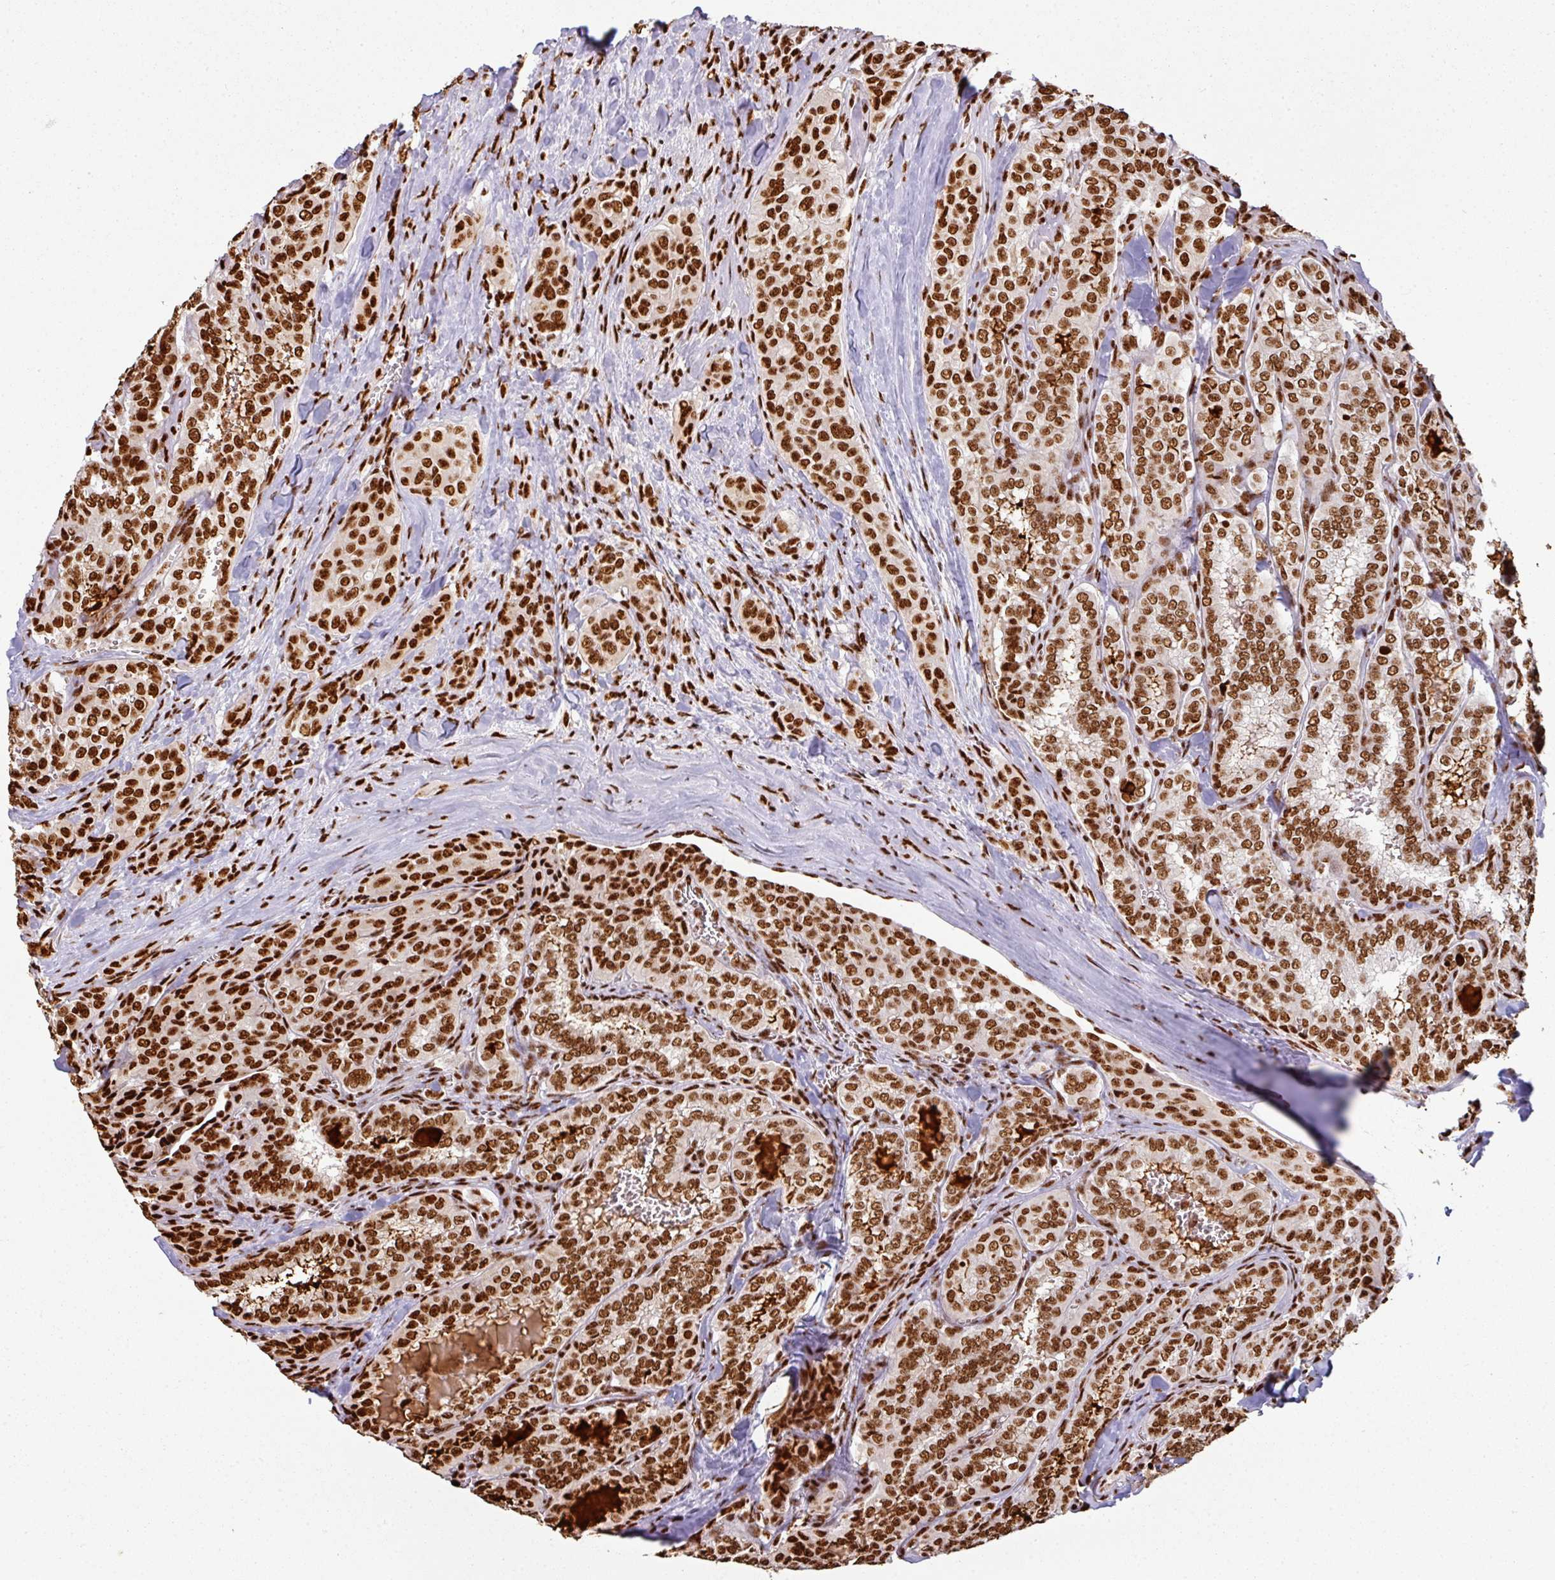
{"staining": {"intensity": "strong", "quantity": ">75%", "location": "nuclear"}, "tissue": "thyroid cancer", "cell_type": "Tumor cells", "image_type": "cancer", "snomed": [{"axis": "morphology", "description": "Papillary adenocarcinoma, NOS"}, {"axis": "topography", "description": "Thyroid gland"}], "caption": "Thyroid cancer stained for a protein (brown) demonstrates strong nuclear positive expression in about >75% of tumor cells.", "gene": "SIK3", "patient": {"sex": "female", "age": 30}}